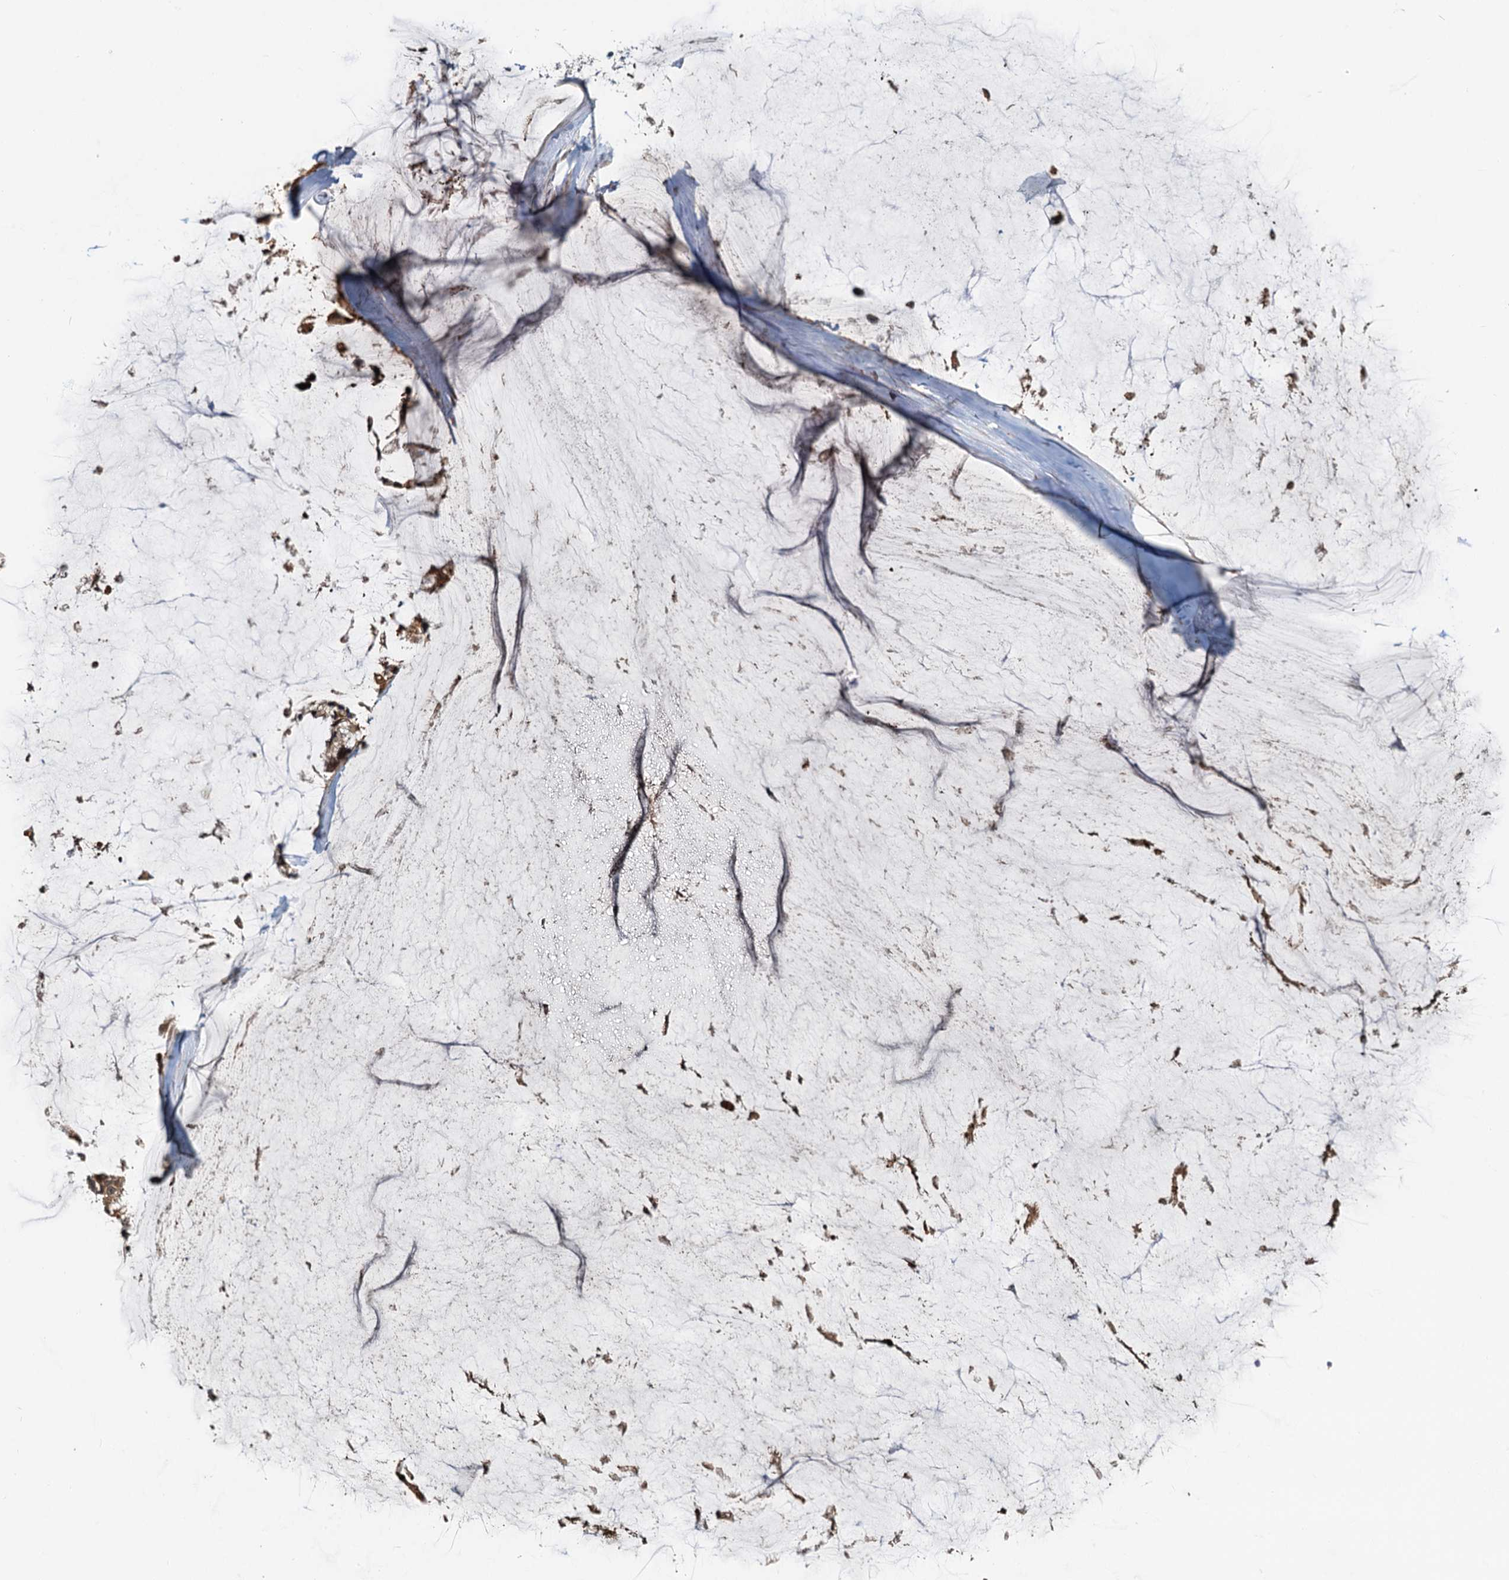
{"staining": {"intensity": "moderate", "quantity": ">75%", "location": "cytoplasmic/membranous"}, "tissue": "ovarian cancer", "cell_type": "Tumor cells", "image_type": "cancer", "snomed": [{"axis": "morphology", "description": "Cystadenocarcinoma, mucinous, NOS"}, {"axis": "topography", "description": "Ovary"}], "caption": "Immunohistochemical staining of human ovarian cancer (mucinous cystadenocarcinoma) shows medium levels of moderate cytoplasmic/membranous protein staining in approximately >75% of tumor cells.", "gene": "TOLLIP", "patient": {"sex": "female", "age": 39}}